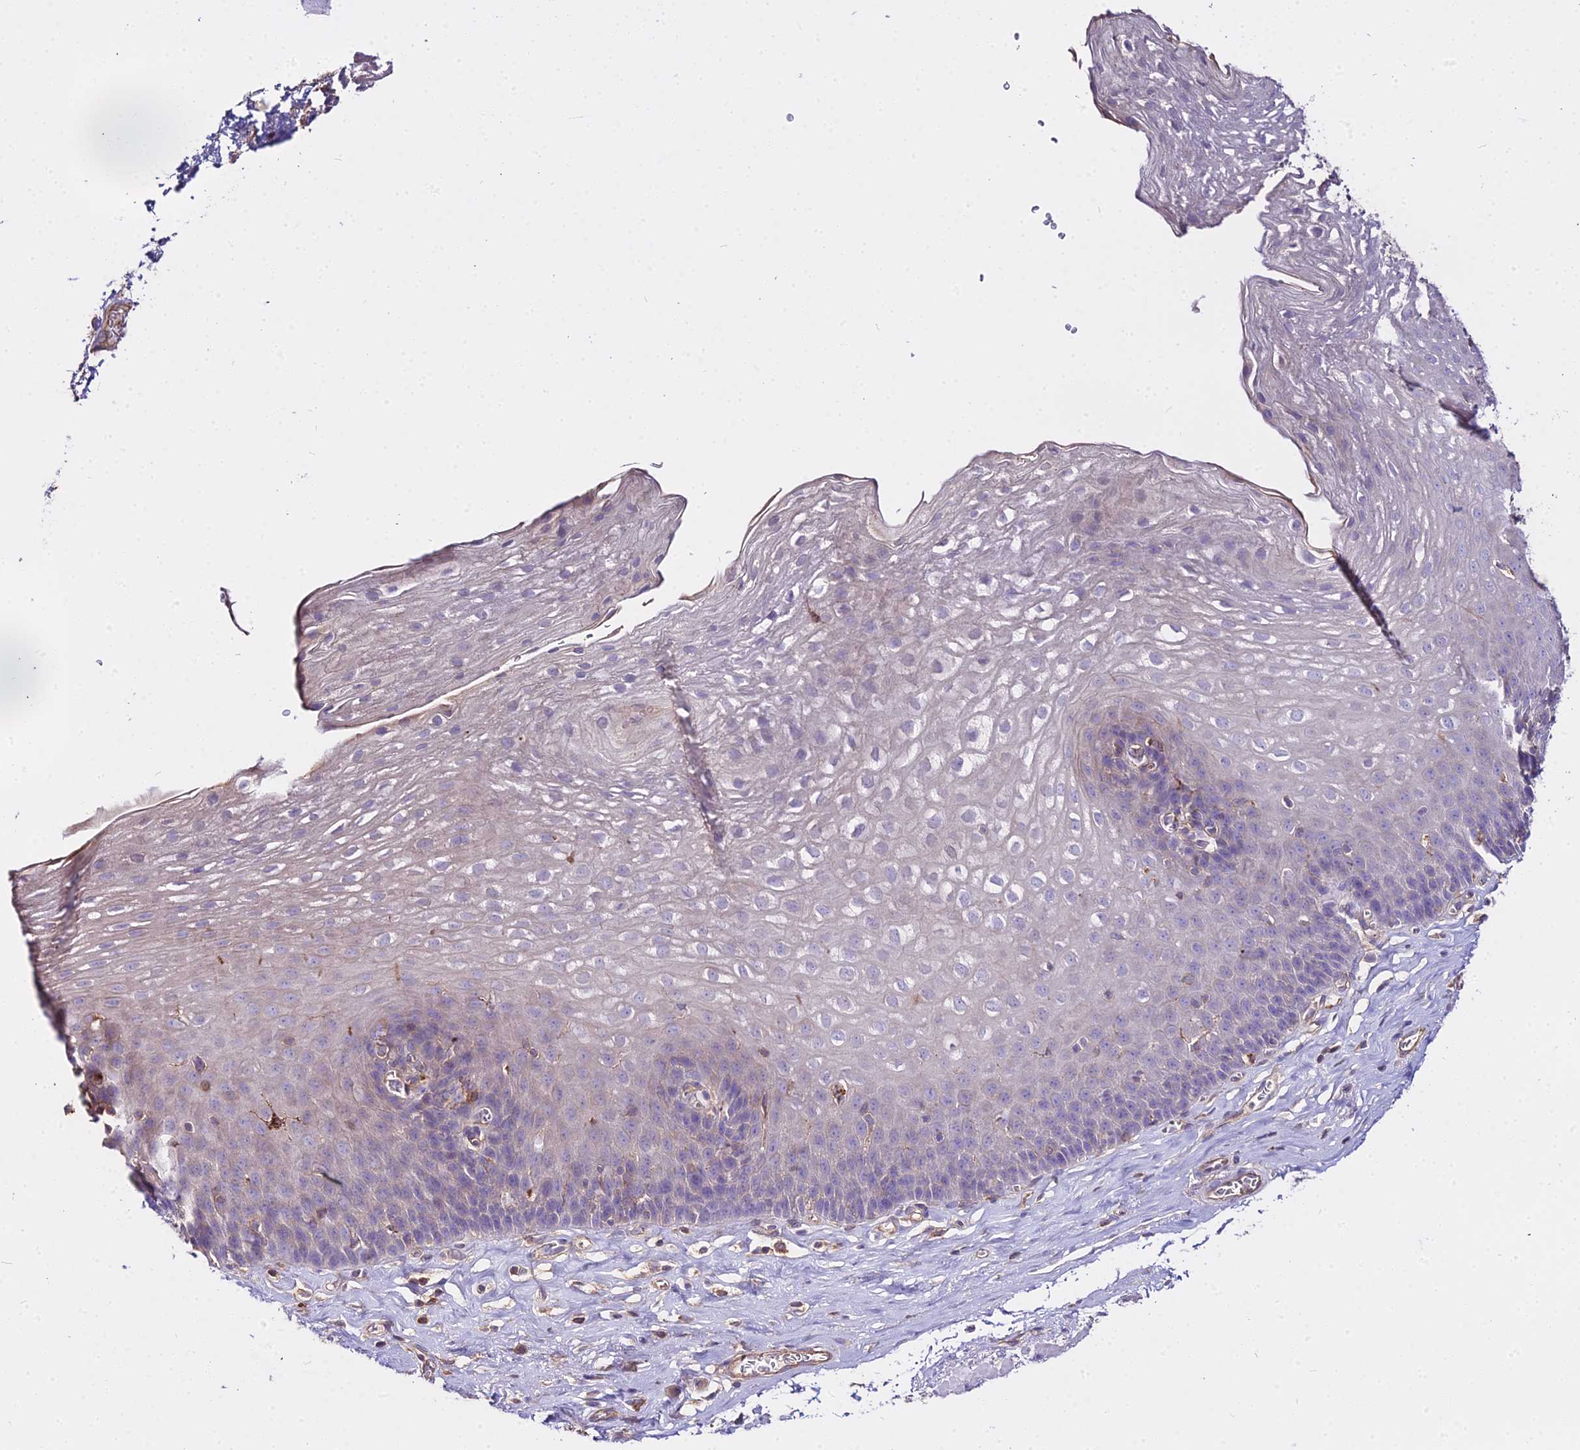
{"staining": {"intensity": "negative", "quantity": "none", "location": "none"}, "tissue": "esophagus", "cell_type": "Squamous epithelial cells", "image_type": "normal", "snomed": [{"axis": "morphology", "description": "Normal tissue, NOS"}, {"axis": "topography", "description": "Esophagus"}], "caption": "The immunohistochemistry (IHC) micrograph has no significant expression in squamous epithelial cells of esophagus. Nuclei are stained in blue.", "gene": "GLYAT", "patient": {"sex": "female", "age": 66}}